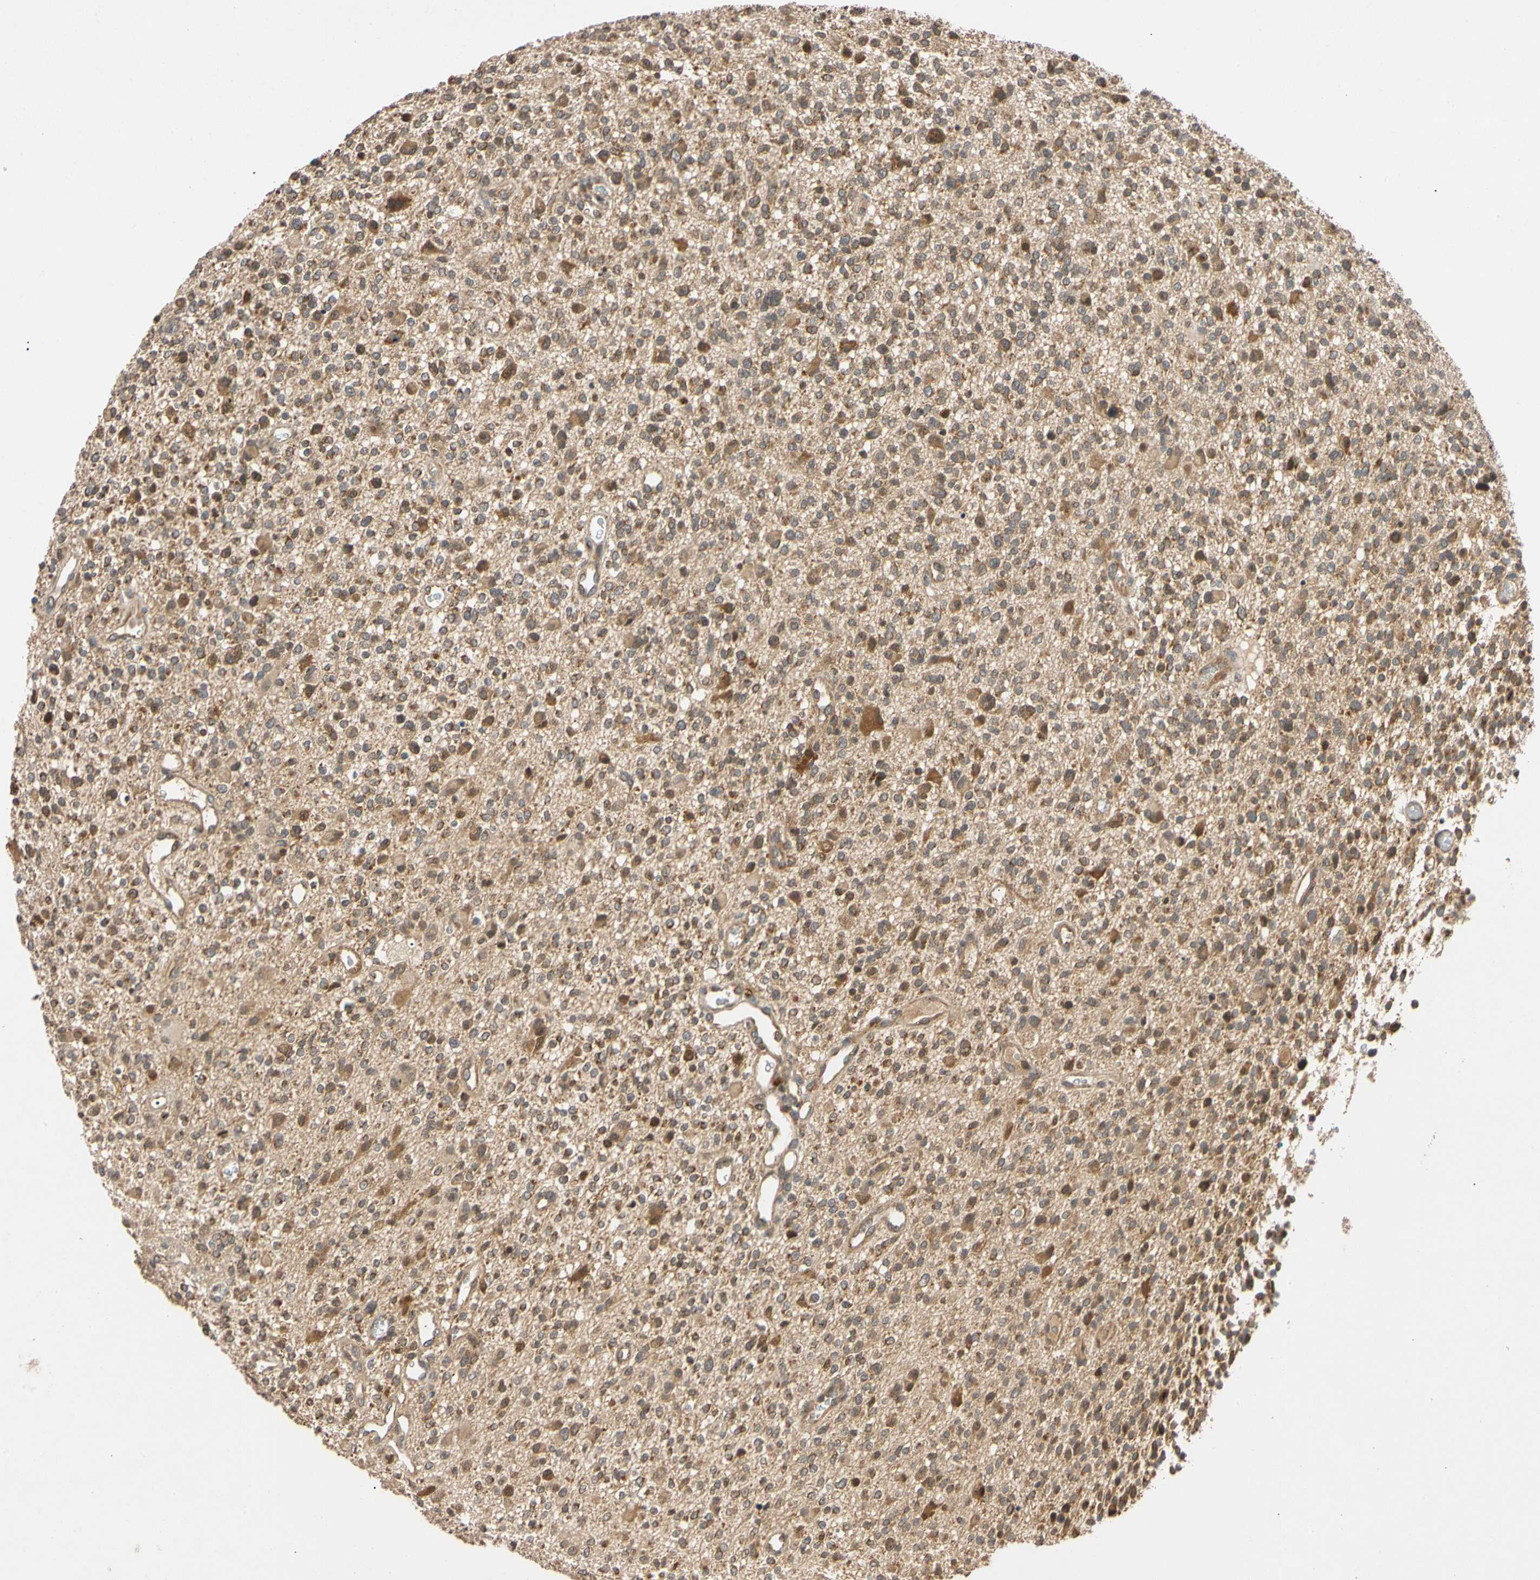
{"staining": {"intensity": "moderate", "quantity": ">75%", "location": "cytoplasmic/membranous"}, "tissue": "glioma", "cell_type": "Tumor cells", "image_type": "cancer", "snomed": [{"axis": "morphology", "description": "Glioma, malignant, High grade"}, {"axis": "topography", "description": "Brain"}], "caption": "Protein positivity by immunohistochemistry (IHC) exhibits moderate cytoplasmic/membranous staining in about >75% of tumor cells in high-grade glioma (malignant). Using DAB (brown) and hematoxylin (blue) stains, captured at high magnification using brightfield microscopy.", "gene": "MRPS22", "patient": {"sex": "male", "age": 48}}